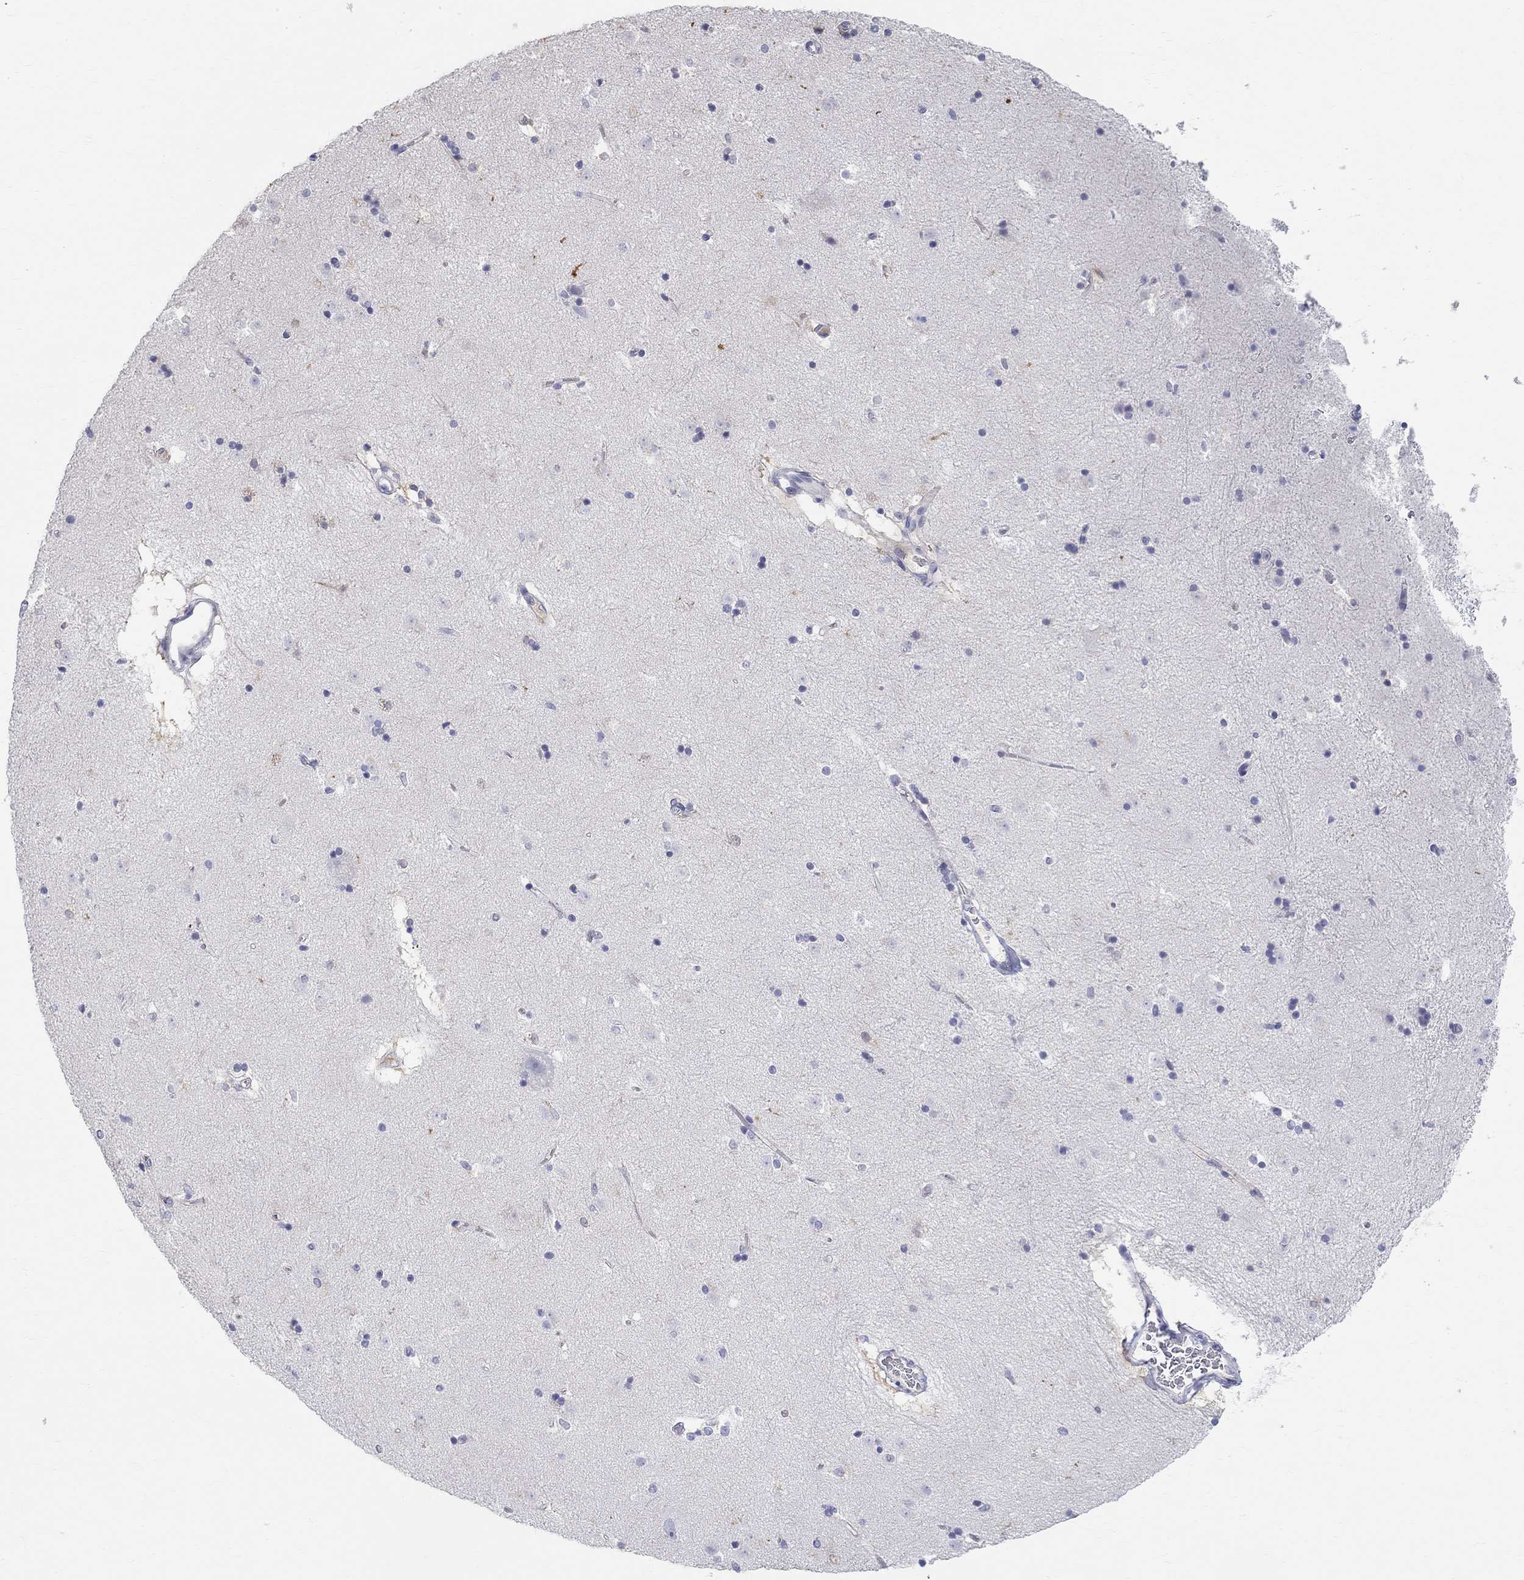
{"staining": {"intensity": "negative", "quantity": "none", "location": "none"}, "tissue": "caudate", "cell_type": "Glial cells", "image_type": "normal", "snomed": [{"axis": "morphology", "description": "Normal tissue, NOS"}, {"axis": "topography", "description": "Lateral ventricle wall"}], "caption": "The photomicrograph shows no significant positivity in glial cells of caudate. (DAB (3,3'-diaminobenzidine) IHC, high magnification).", "gene": "PHOX2B", "patient": {"sex": "male", "age": 51}}